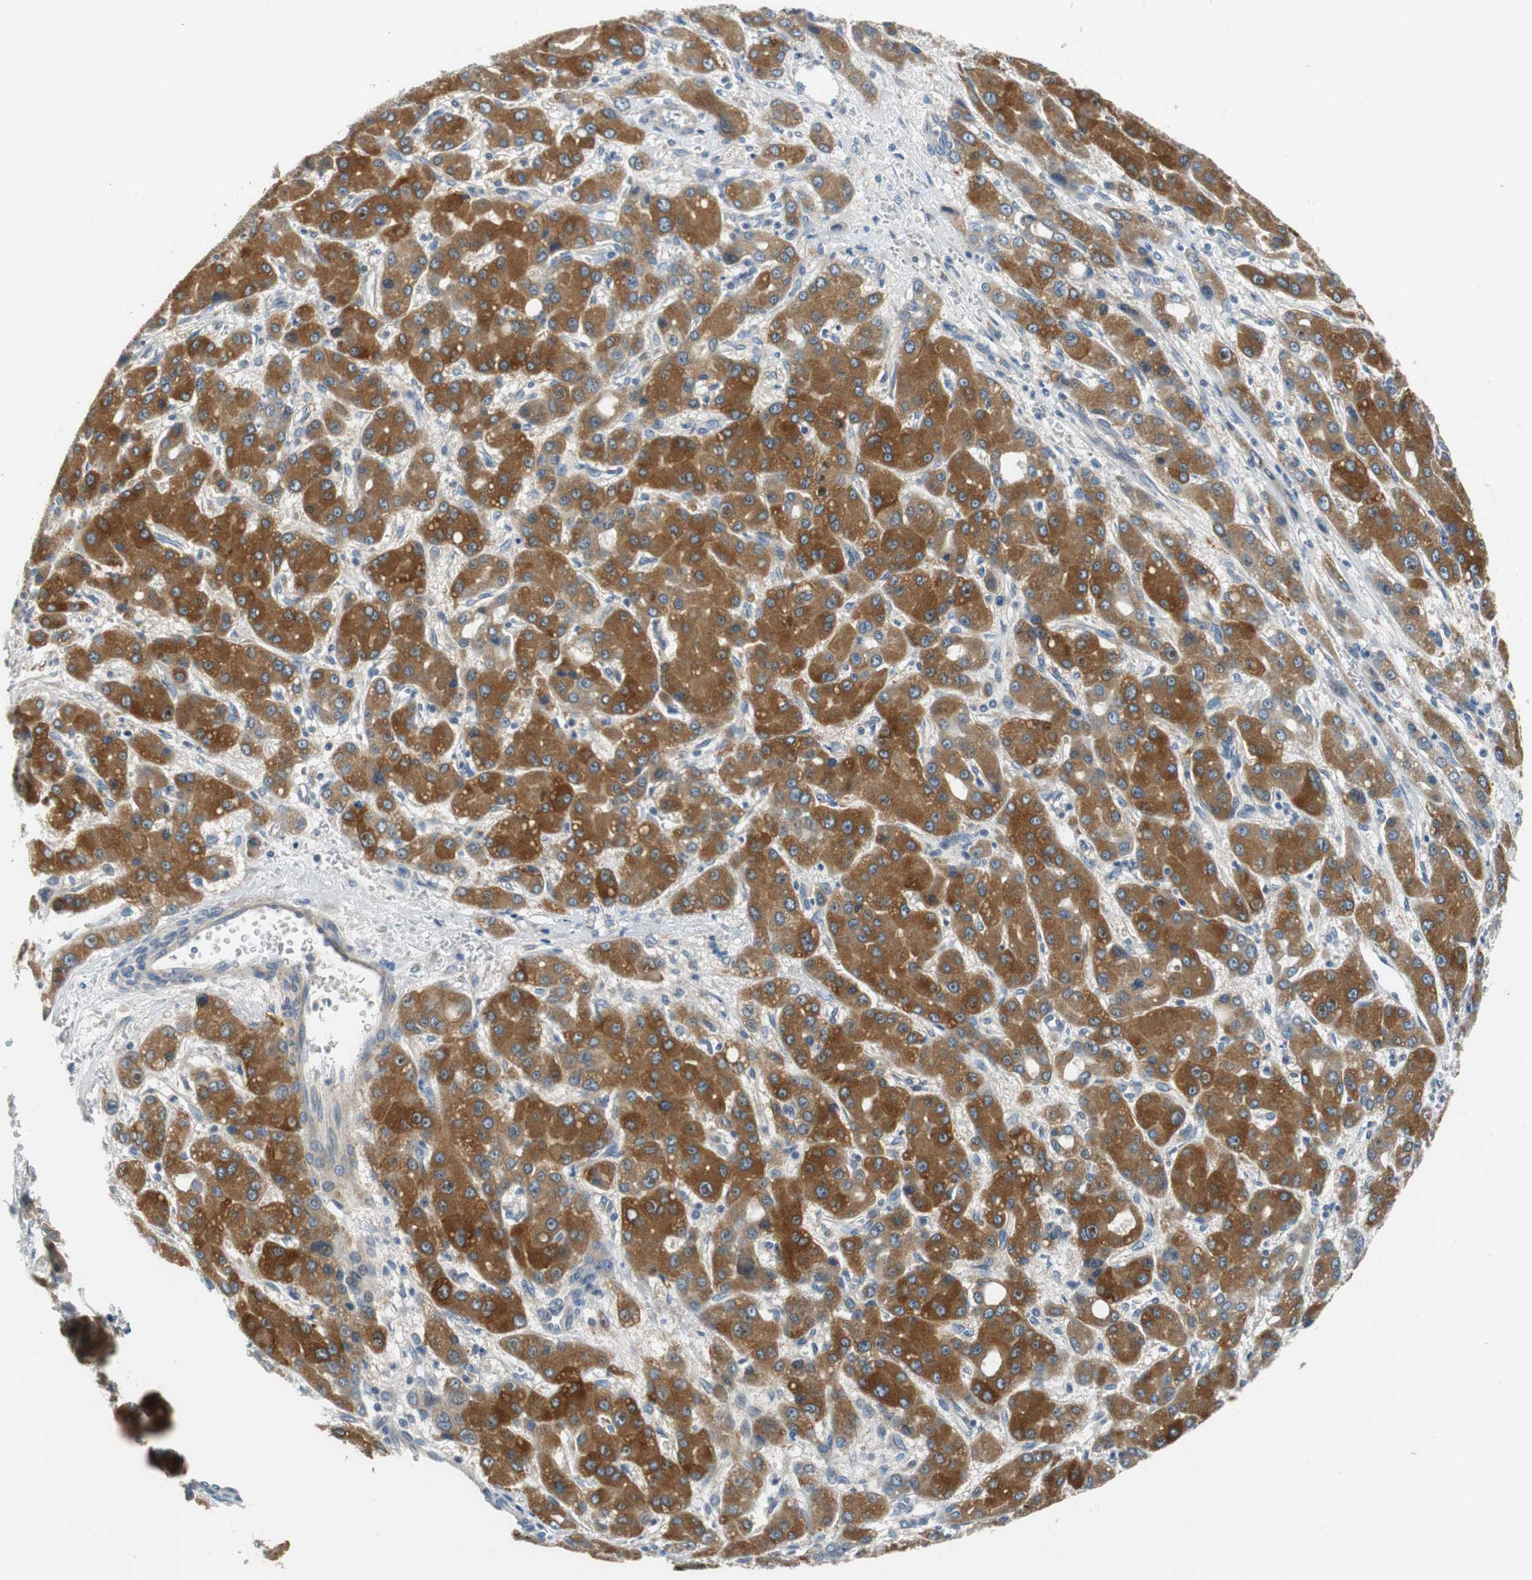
{"staining": {"intensity": "strong", "quantity": ">75%", "location": "cytoplasmic/membranous"}, "tissue": "liver cancer", "cell_type": "Tumor cells", "image_type": "cancer", "snomed": [{"axis": "morphology", "description": "Carcinoma, Hepatocellular, NOS"}, {"axis": "topography", "description": "Liver"}], "caption": "Tumor cells demonstrate high levels of strong cytoplasmic/membranous staining in about >75% of cells in human liver hepatocellular carcinoma. (DAB IHC with brightfield microscopy, high magnification).", "gene": "FADS2", "patient": {"sex": "male", "age": 55}}